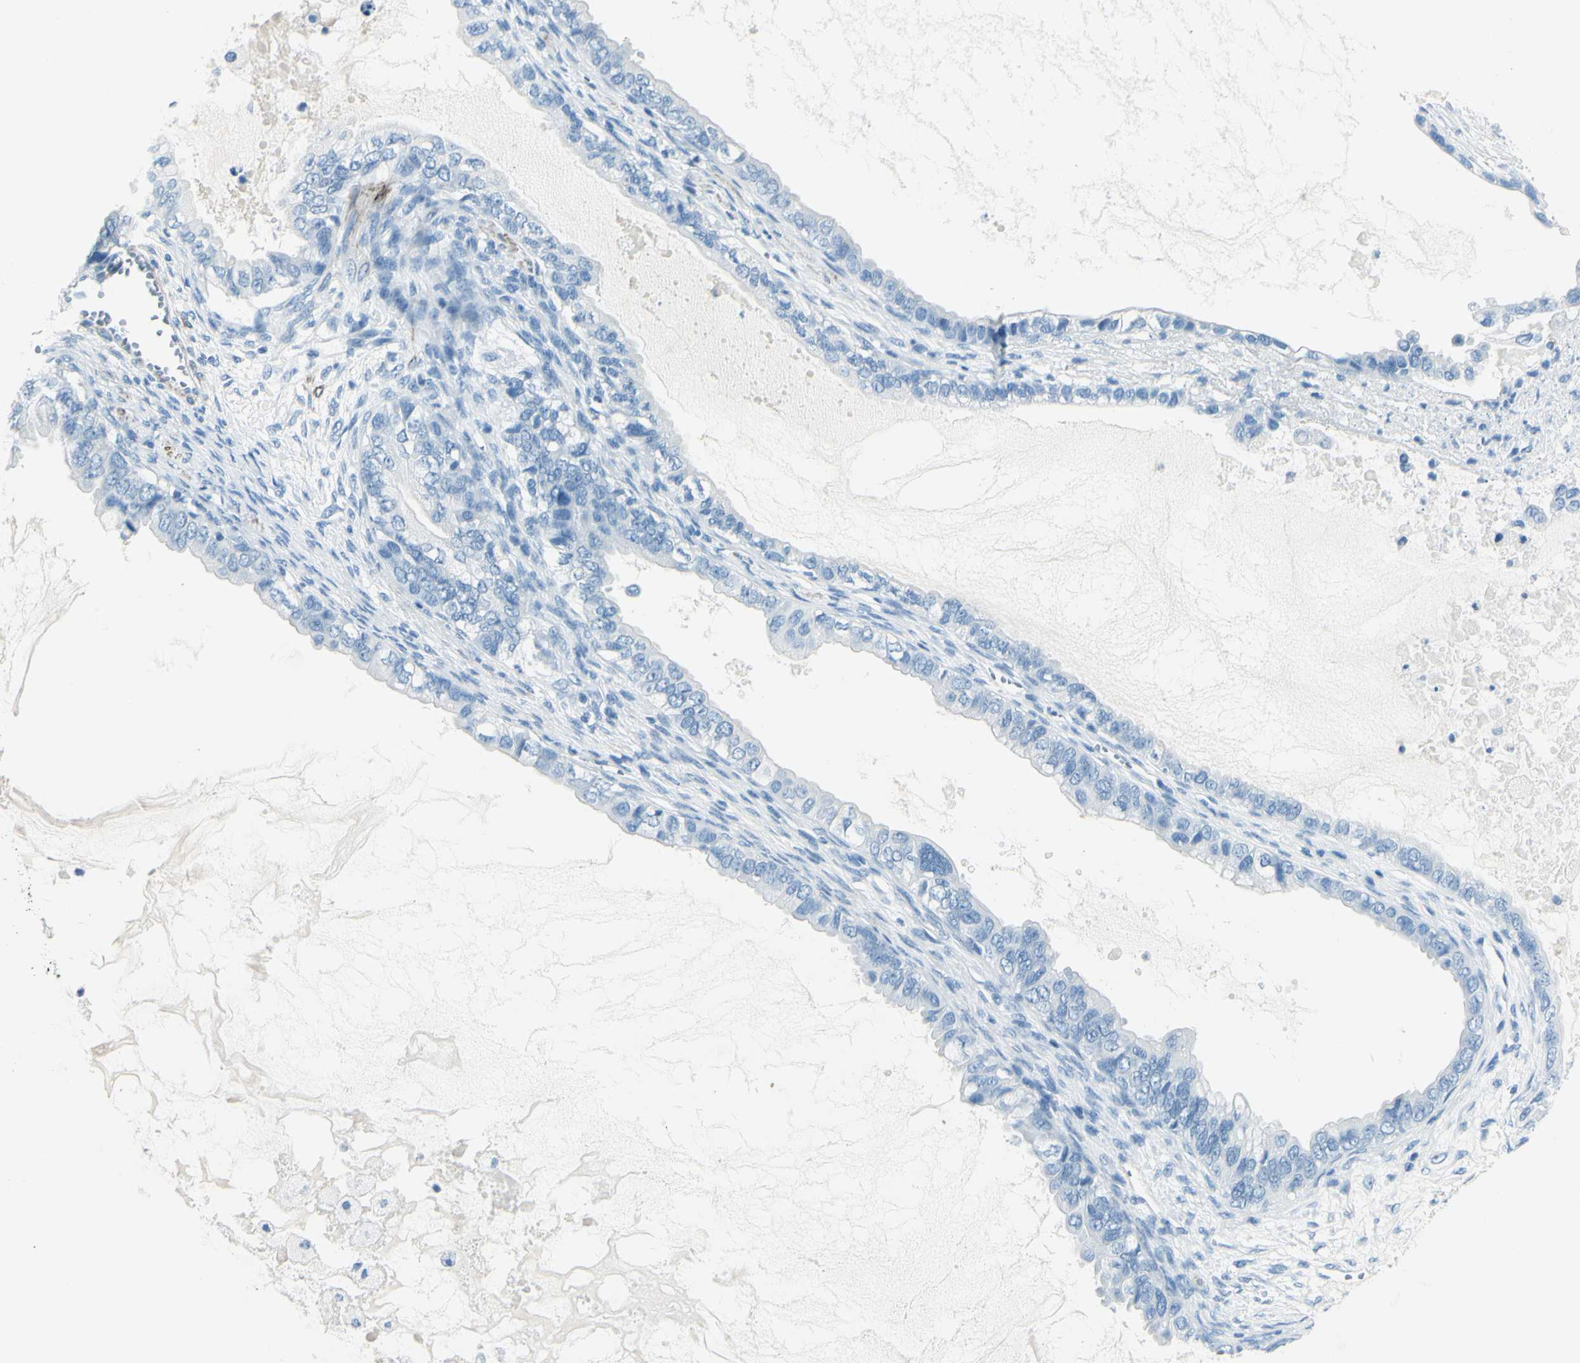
{"staining": {"intensity": "negative", "quantity": "none", "location": "none"}, "tissue": "ovarian cancer", "cell_type": "Tumor cells", "image_type": "cancer", "snomed": [{"axis": "morphology", "description": "Cystadenocarcinoma, mucinous, NOS"}, {"axis": "topography", "description": "Ovary"}], "caption": "High magnification brightfield microscopy of ovarian mucinous cystadenocarcinoma stained with DAB (brown) and counterstained with hematoxylin (blue): tumor cells show no significant positivity.", "gene": "CDH15", "patient": {"sex": "female", "age": 80}}